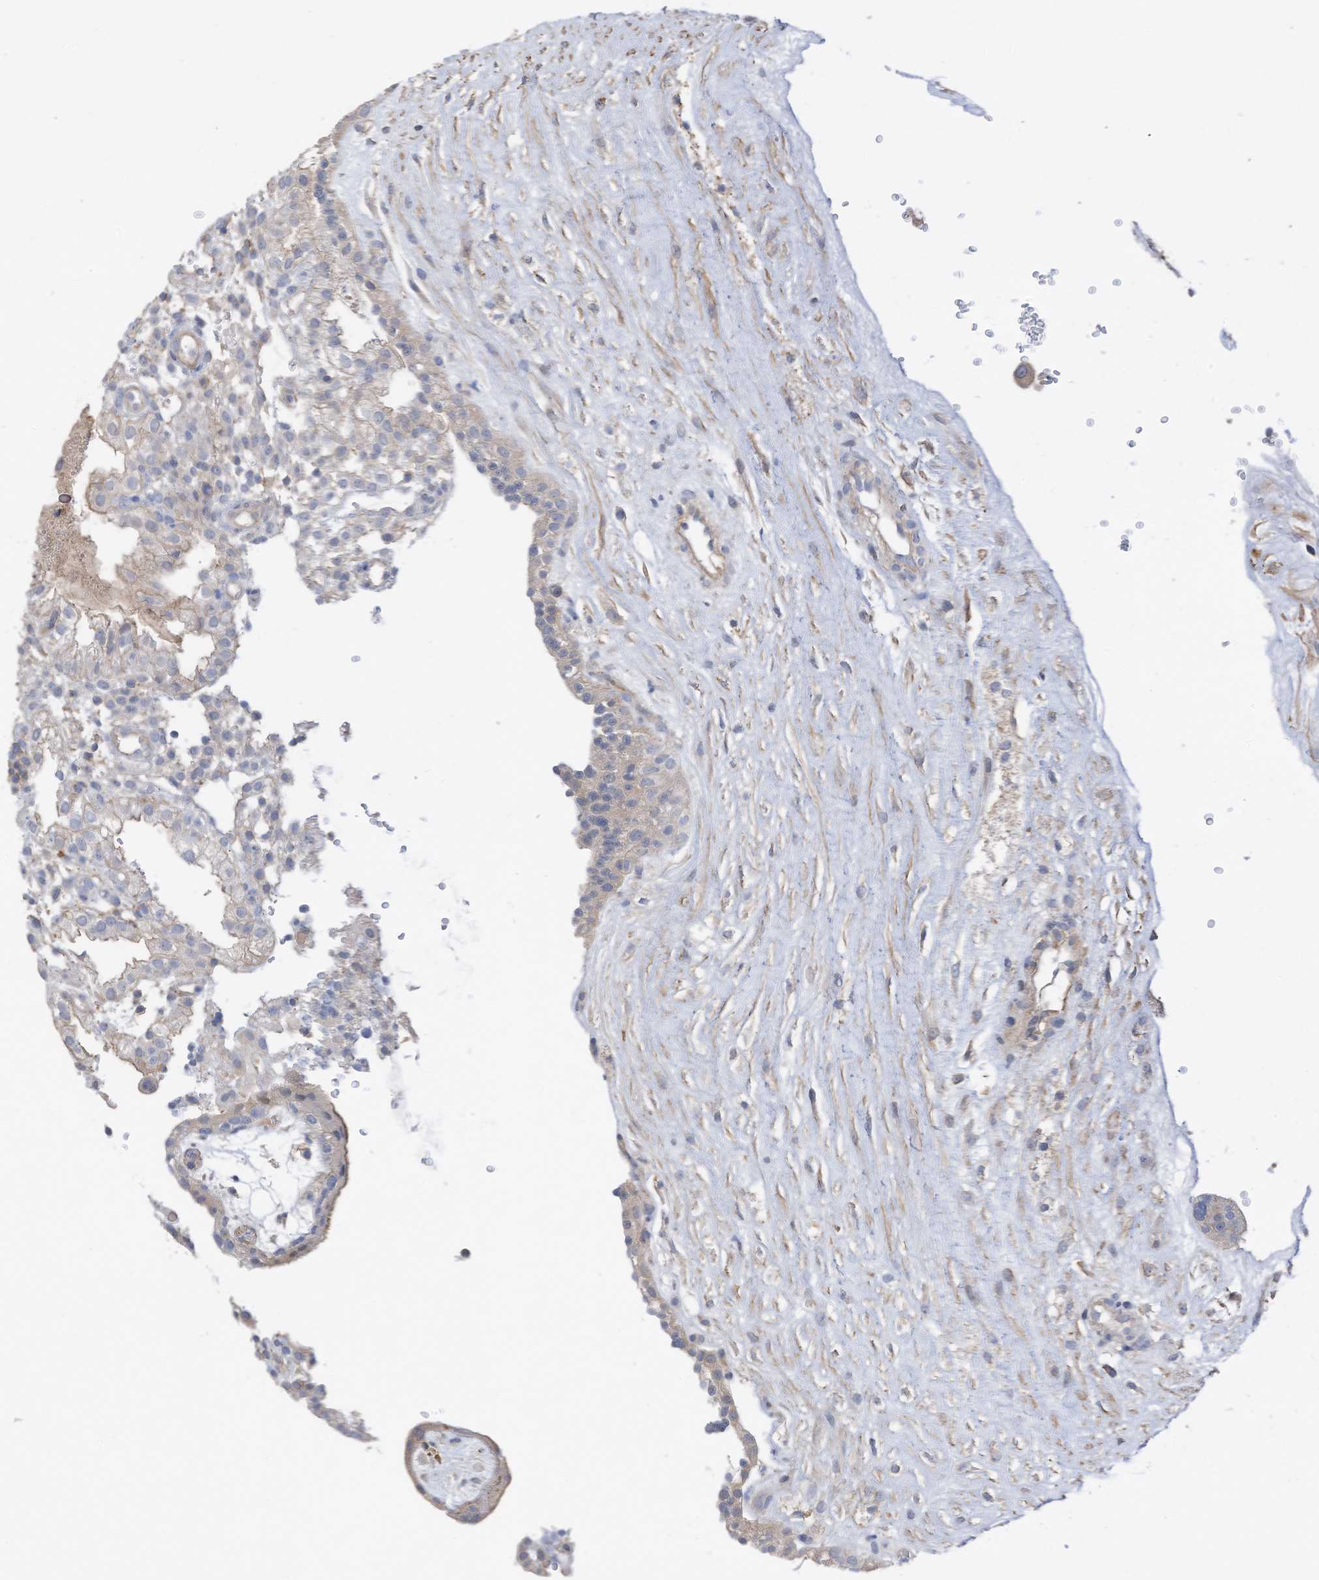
{"staining": {"intensity": "negative", "quantity": "none", "location": "none"}, "tissue": "placenta", "cell_type": "Decidual cells", "image_type": "normal", "snomed": [{"axis": "morphology", "description": "Normal tissue, NOS"}, {"axis": "topography", "description": "Placenta"}], "caption": "An IHC image of unremarkable placenta is shown. There is no staining in decidual cells of placenta.", "gene": "SLFN14", "patient": {"sex": "female", "age": 18}}